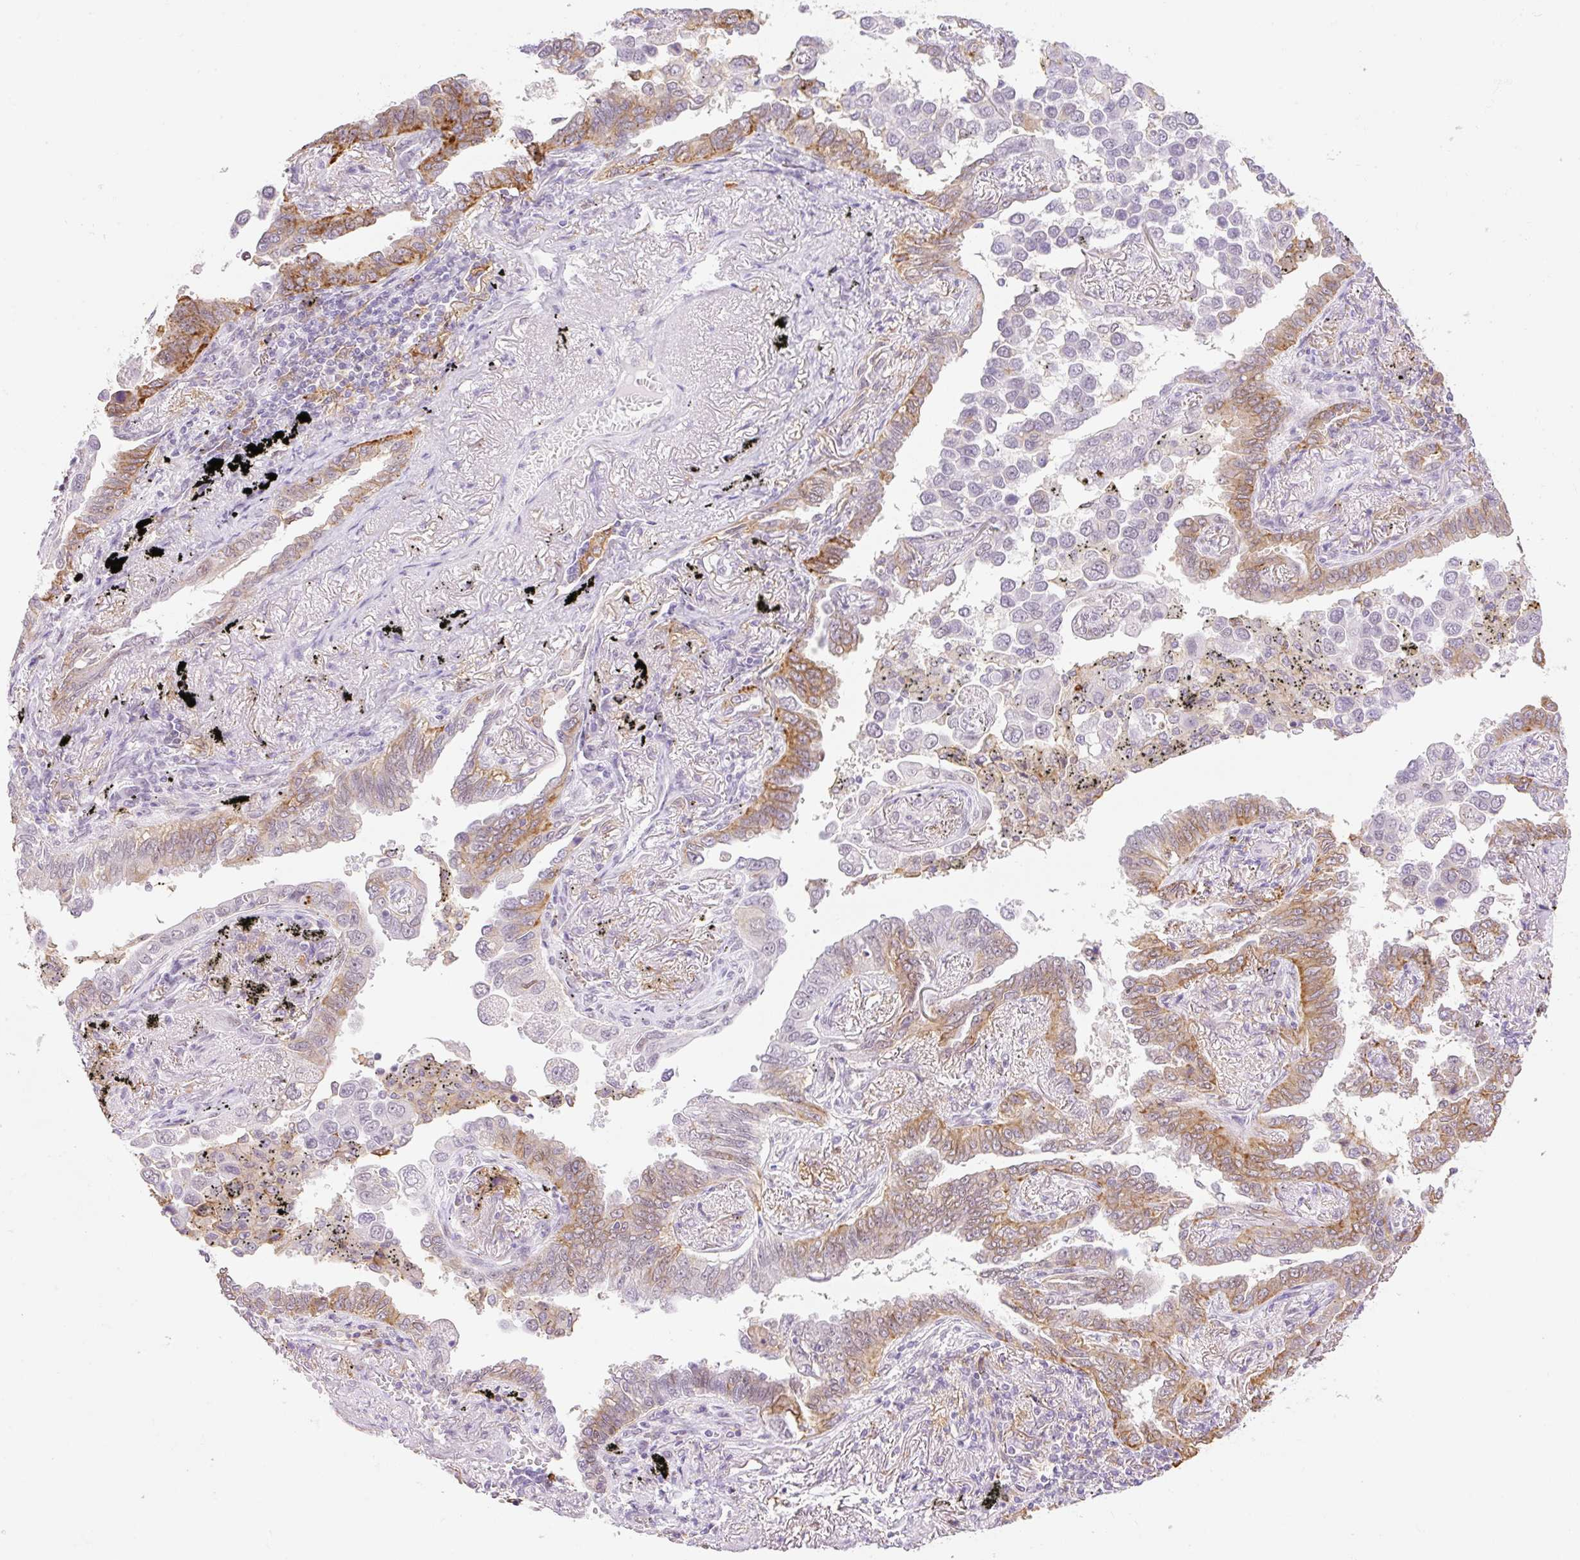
{"staining": {"intensity": "moderate", "quantity": "25%-75%", "location": "cytoplasmic/membranous"}, "tissue": "lung cancer", "cell_type": "Tumor cells", "image_type": "cancer", "snomed": [{"axis": "morphology", "description": "Adenocarcinoma, NOS"}, {"axis": "topography", "description": "Lung"}], "caption": "About 25%-75% of tumor cells in human lung cancer (adenocarcinoma) reveal moderate cytoplasmic/membranous protein positivity as visualized by brown immunohistochemical staining.", "gene": "PALM3", "patient": {"sex": "male", "age": 67}}